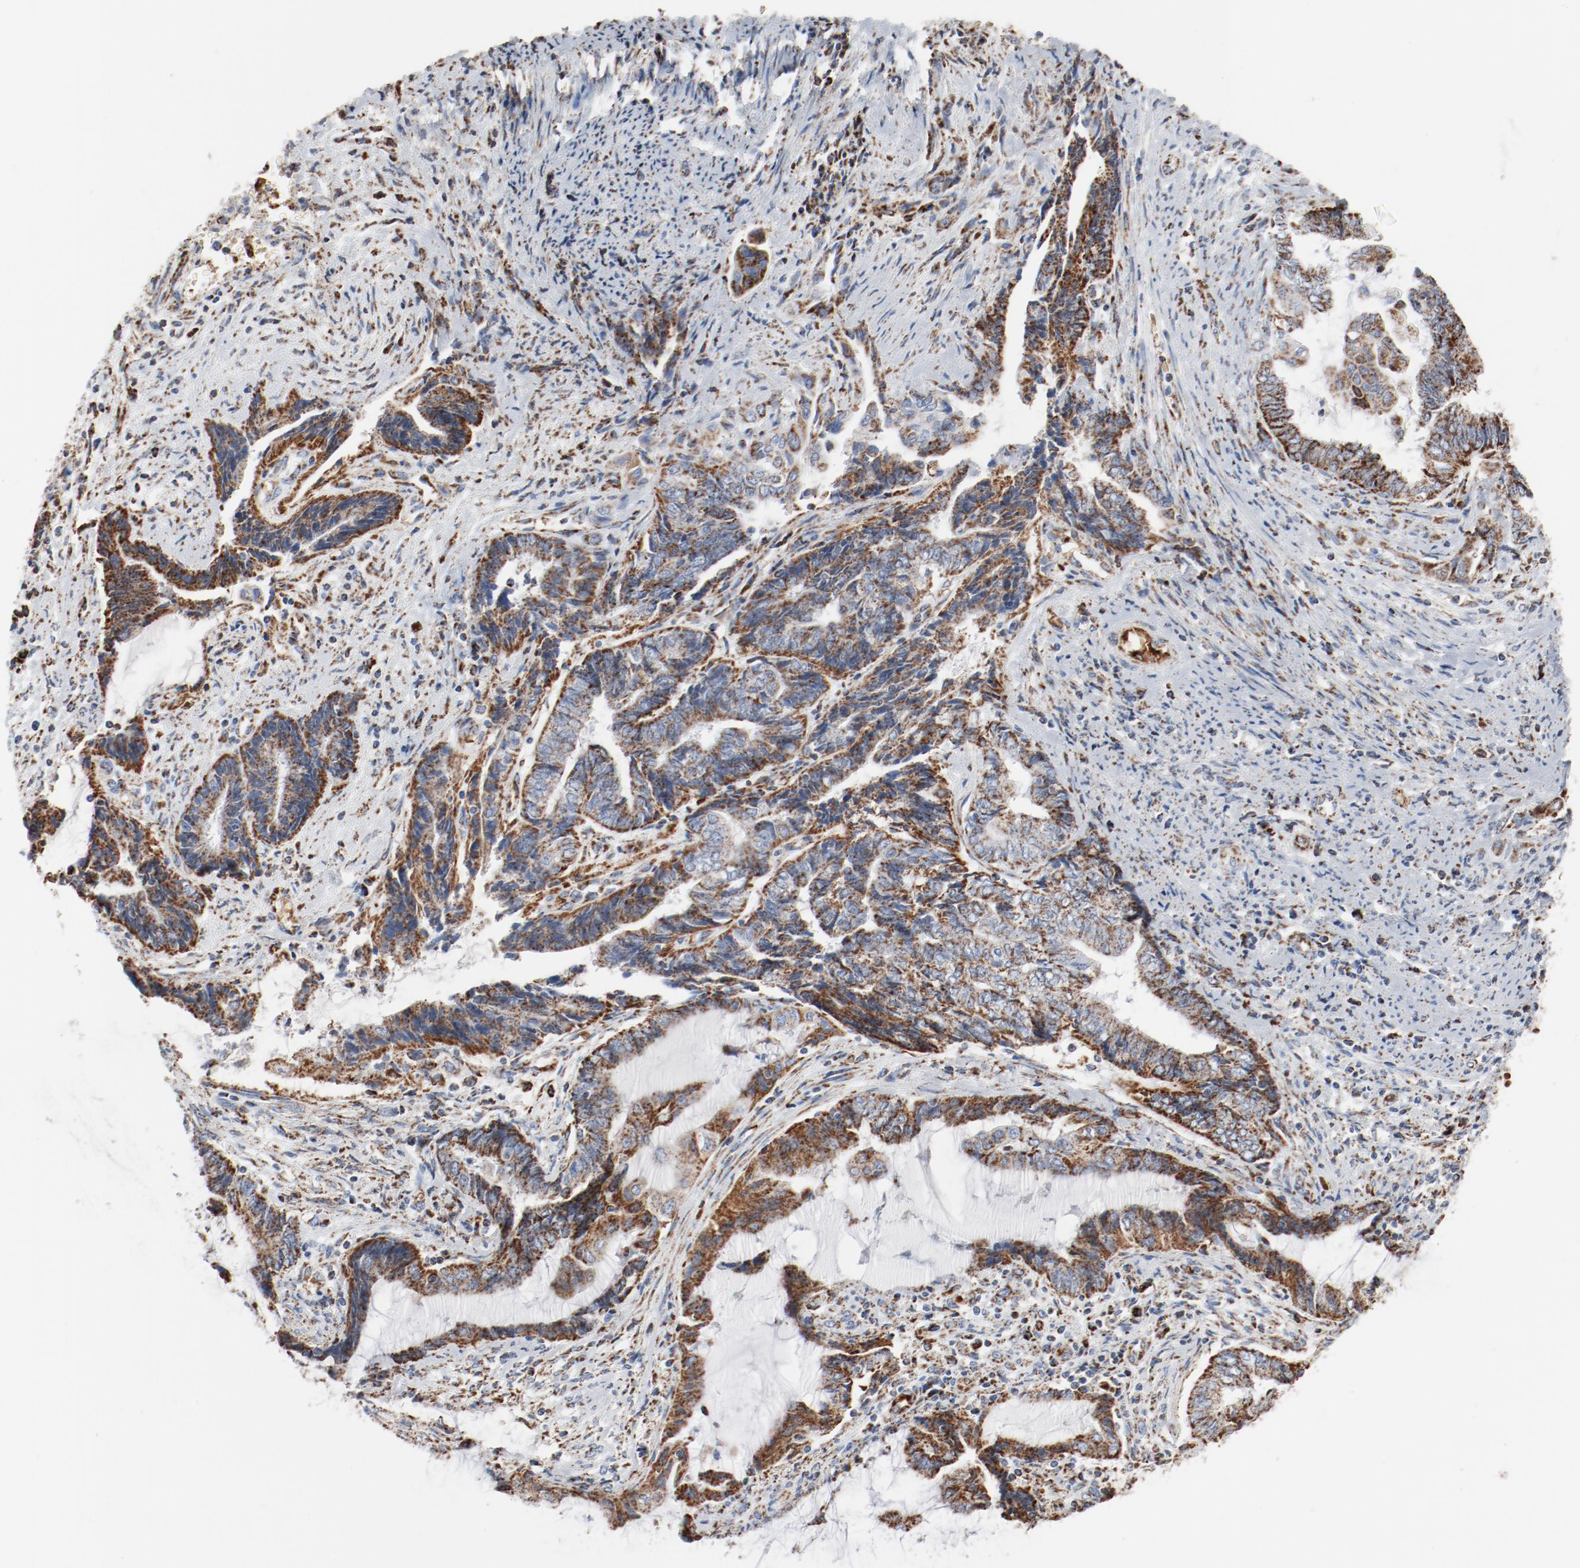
{"staining": {"intensity": "moderate", "quantity": ">75%", "location": "cytoplasmic/membranous"}, "tissue": "endometrial cancer", "cell_type": "Tumor cells", "image_type": "cancer", "snomed": [{"axis": "morphology", "description": "Adenocarcinoma, NOS"}, {"axis": "topography", "description": "Uterus"}, {"axis": "topography", "description": "Endometrium"}], "caption": "Immunohistochemical staining of endometrial cancer exhibits medium levels of moderate cytoplasmic/membranous protein staining in approximately >75% of tumor cells.", "gene": "NDUFB8", "patient": {"sex": "female", "age": 70}}